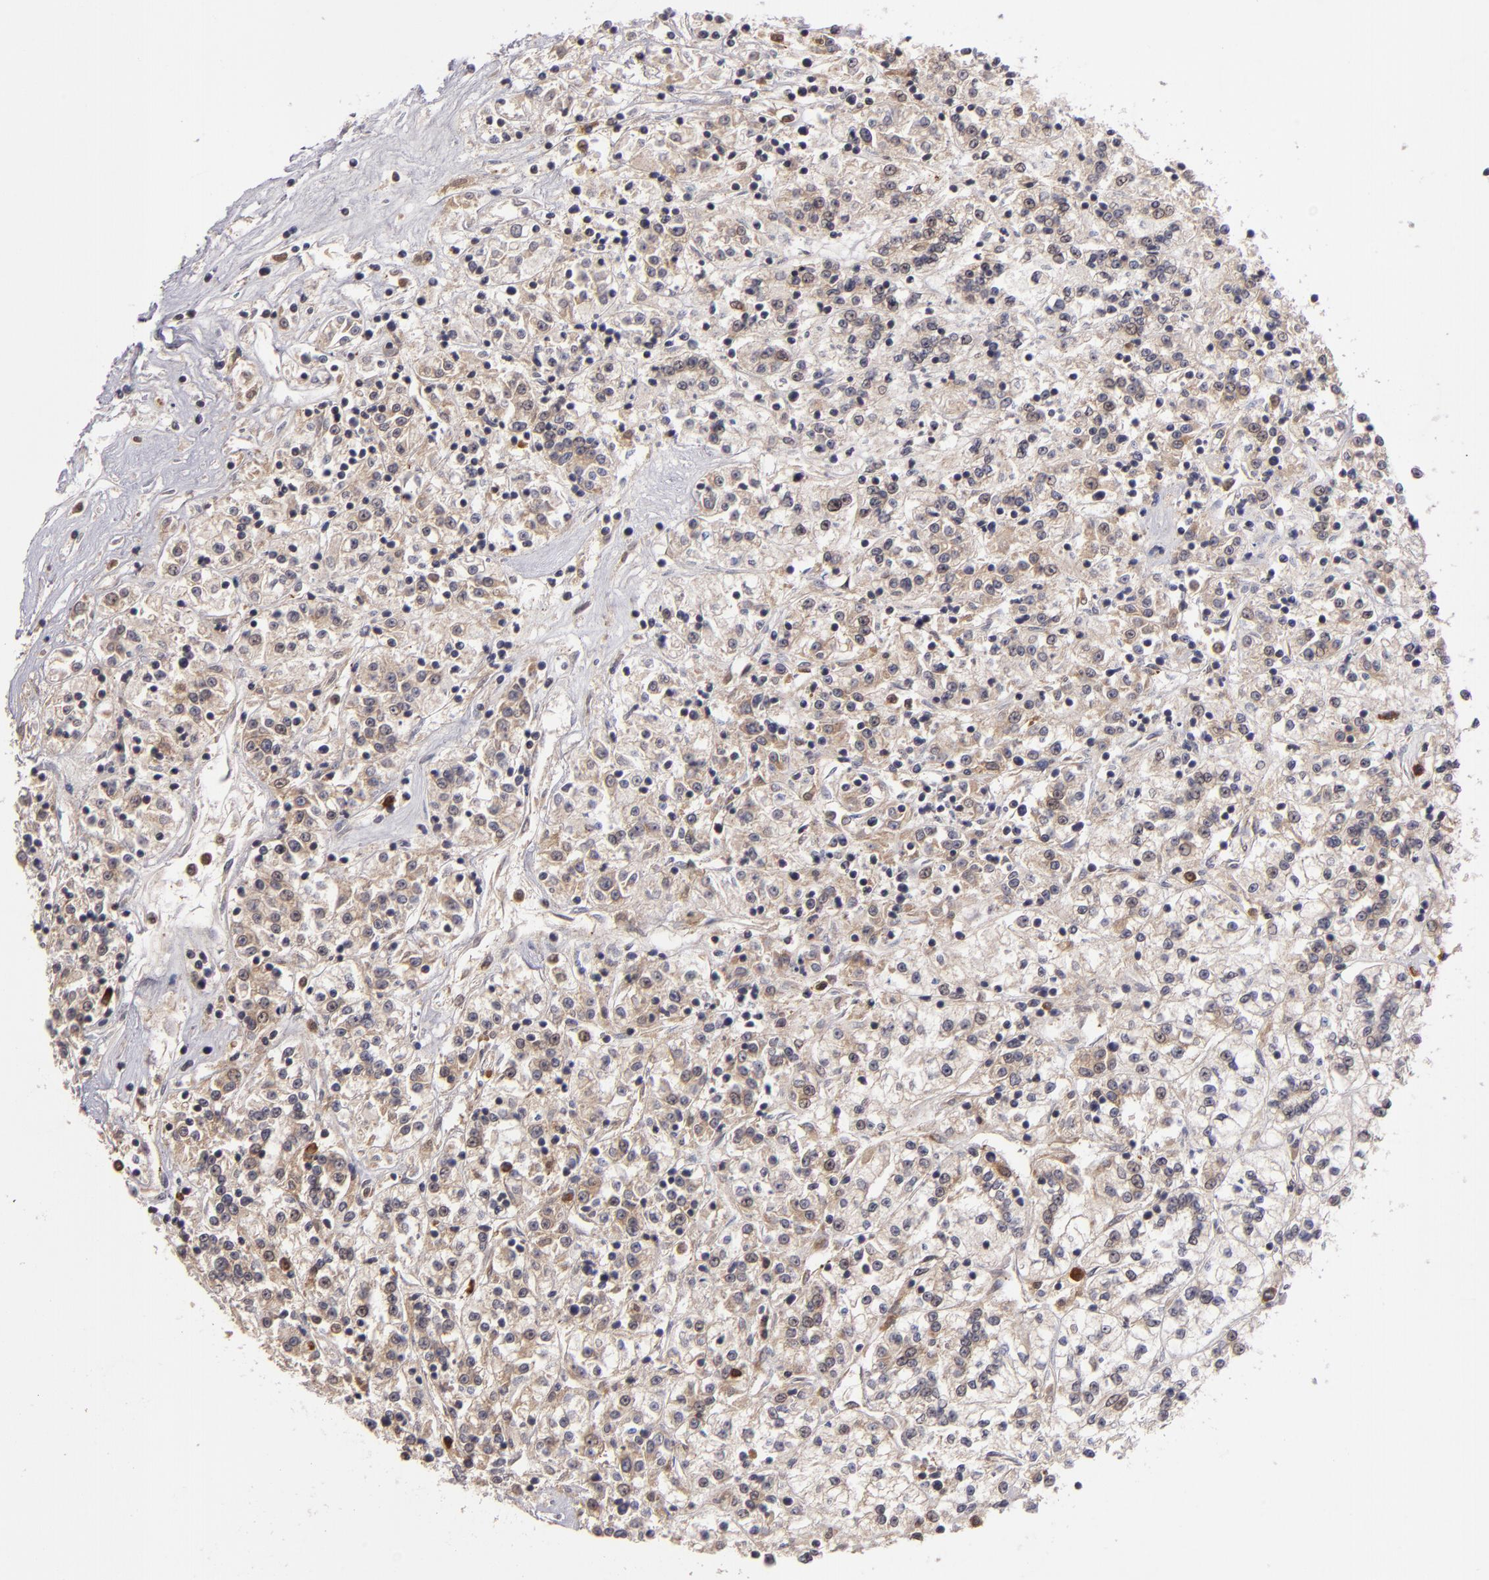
{"staining": {"intensity": "weak", "quantity": ">75%", "location": "cytoplasmic/membranous"}, "tissue": "renal cancer", "cell_type": "Tumor cells", "image_type": "cancer", "snomed": [{"axis": "morphology", "description": "Adenocarcinoma, NOS"}, {"axis": "topography", "description": "Kidney"}], "caption": "This is a photomicrograph of immunohistochemistry staining of adenocarcinoma (renal), which shows weak expression in the cytoplasmic/membranous of tumor cells.", "gene": "CASP1", "patient": {"sex": "female", "age": 76}}